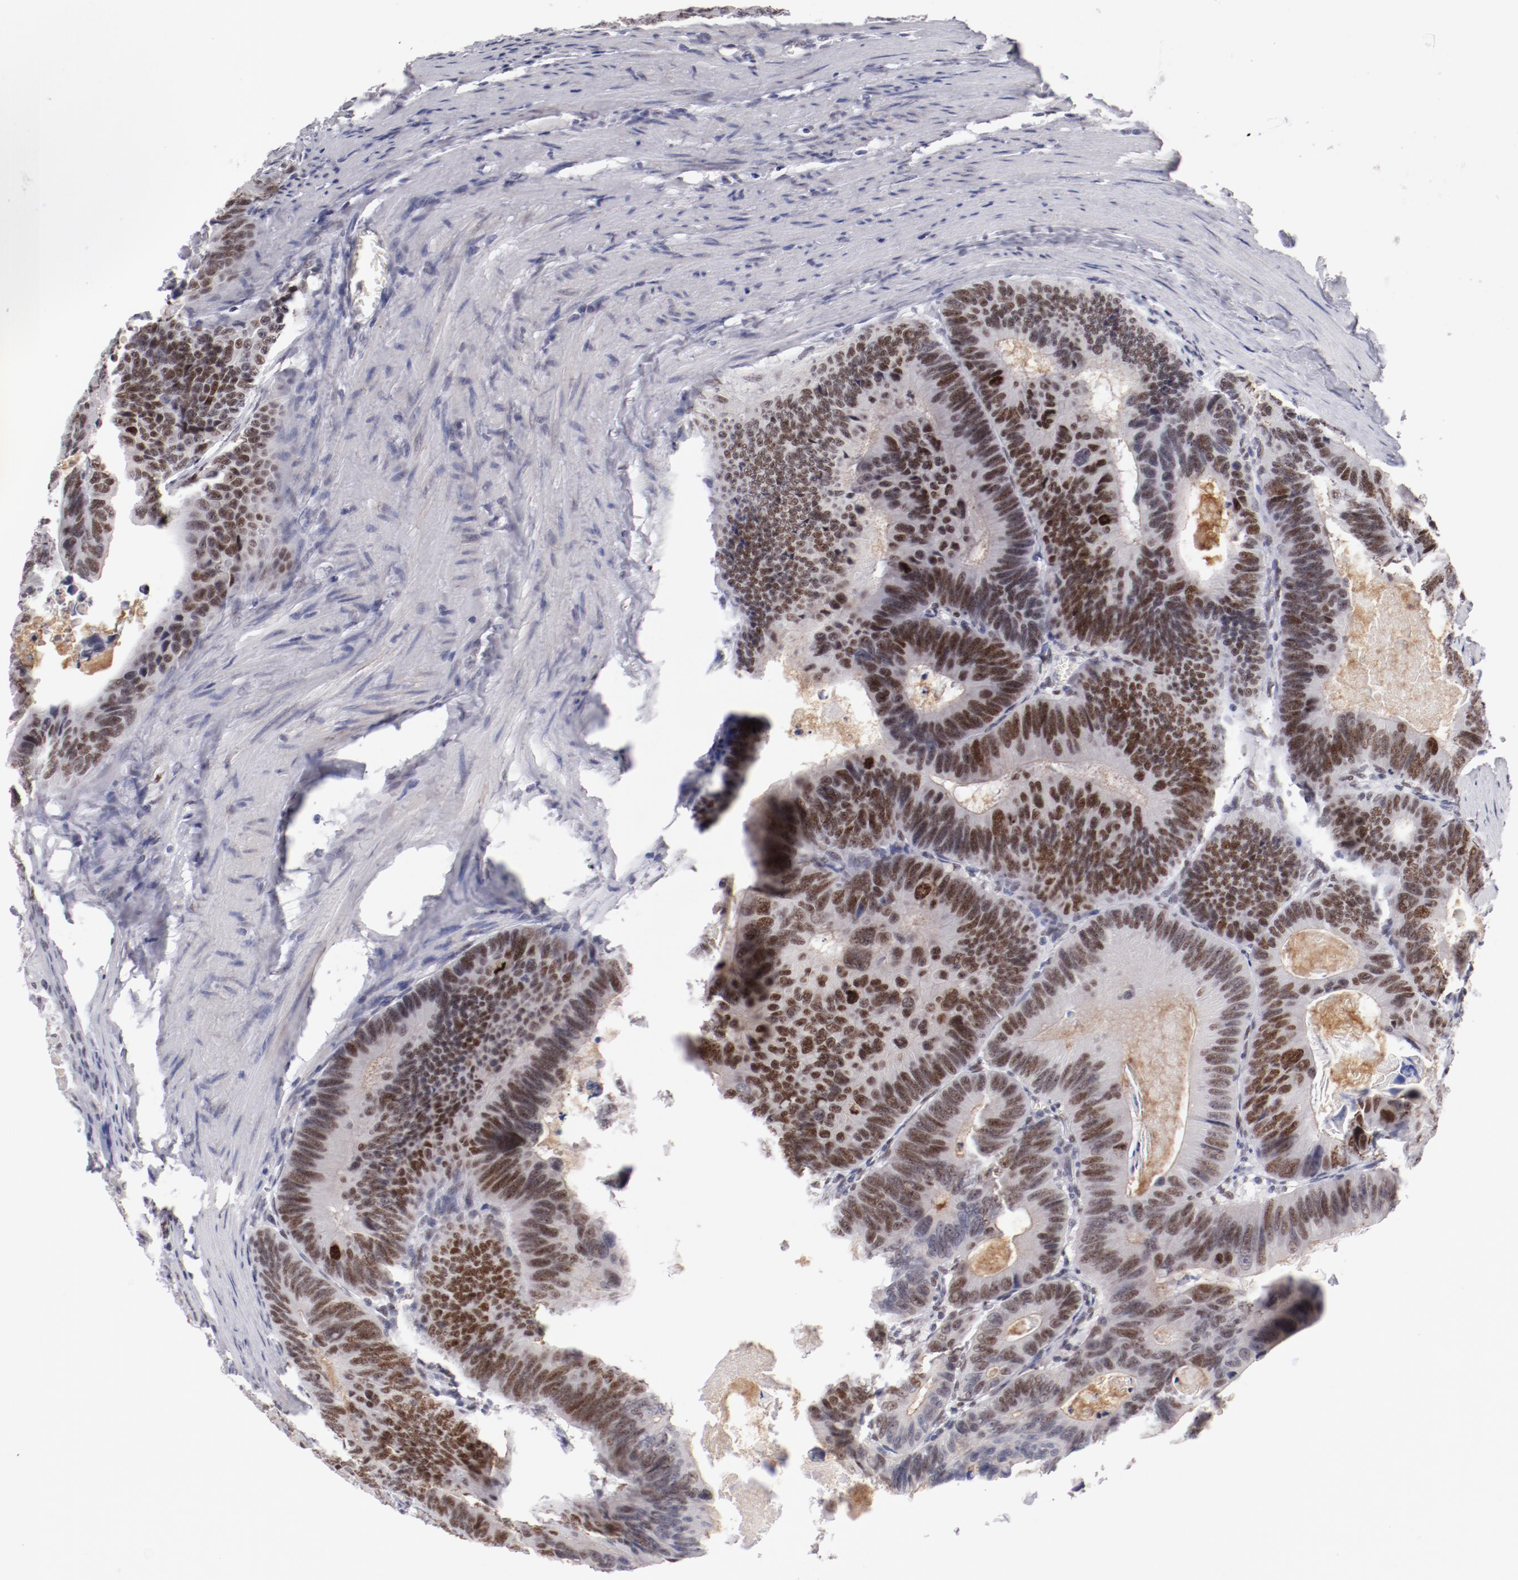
{"staining": {"intensity": "moderate", "quantity": "25%-75%", "location": "nuclear"}, "tissue": "colorectal cancer", "cell_type": "Tumor cells", "image_type": "cancer", "snomed": [{"axis": "morphology", "description": "Adenocarcinoma, NOS"}, {"axis": "topography", "description": "Colon"}], "caption": "An immunohistochemistry photomicrograph of neoplastic tissue is shown. Protein staining in brown highlights moderate nuclear positivity in colorectal cancer (adenocarcinoma) within tumor cells.", "gene": "TFAP4", "patient": {"sex": "female", "age": 55}}